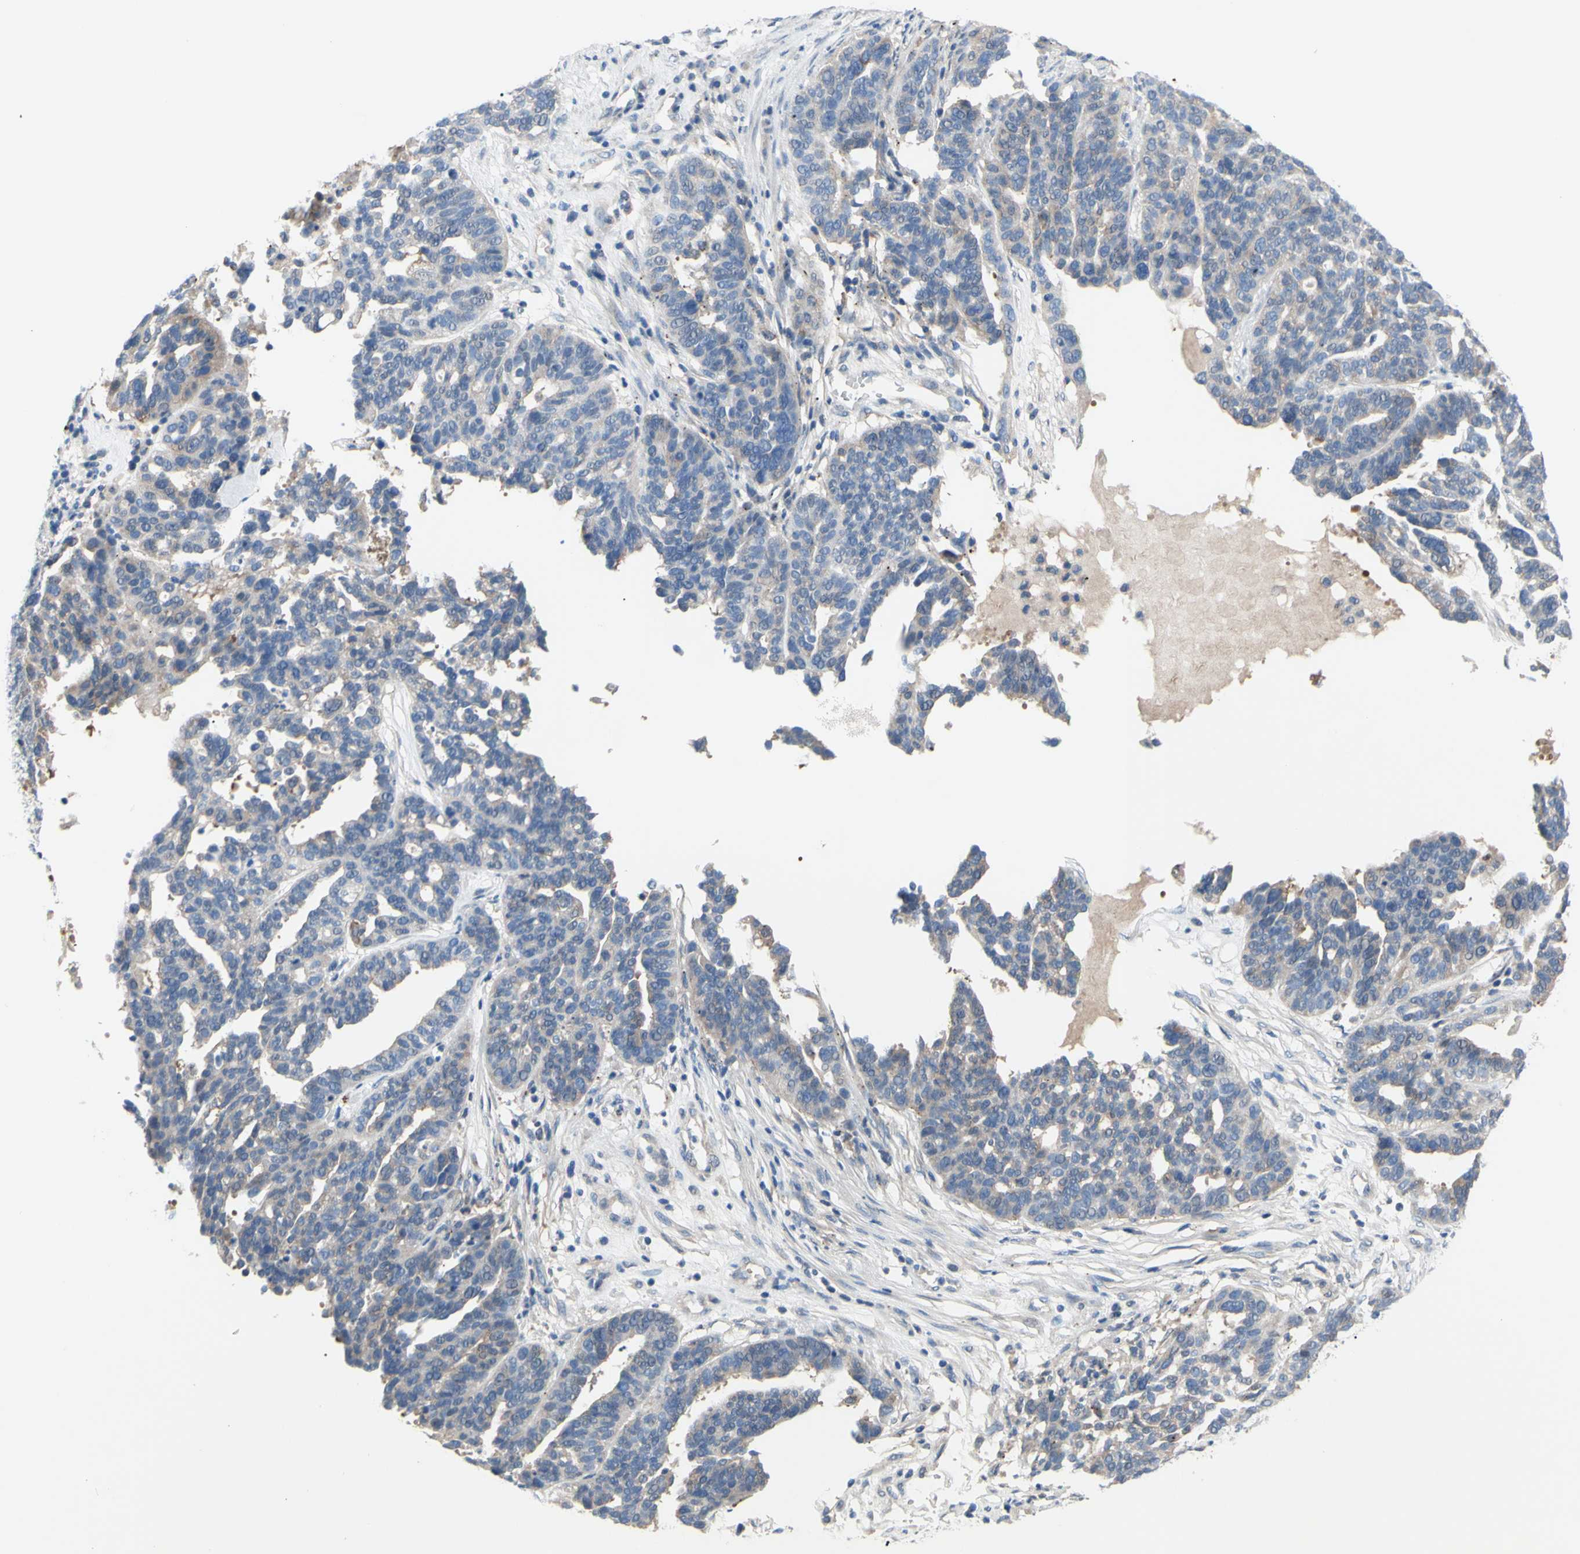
{"staining": {"intensity": "weak", "quantity": "<25%", "location": "cytoplasmic/membranous"}, "tissue": "ovarian cancer", "cell_type": "Tumor cells", "image_type": "cancer", "snomed": [{"axis": "morphology", "description": "Cystadenocarcinoma, serous, NOS"}, {"axis": "topography", "description": "Ovary"}], "caption": "IHC histopathology image of neoplastic tissue: serous cystadenocarcinoma (ovarian) stained with DAB (3,3'-diaminobenzidine) reveals no significant protein positivity in tumor cells. The staining was performed using DAB (3,3'-diaminobenzidine) to visualize the protein expression in brown, while the nuclei were stained in blue with hematoxylin (Magnification: 20x).", "gene": "TMEM59L", "patient": {"sex": "female", "age": 59}}